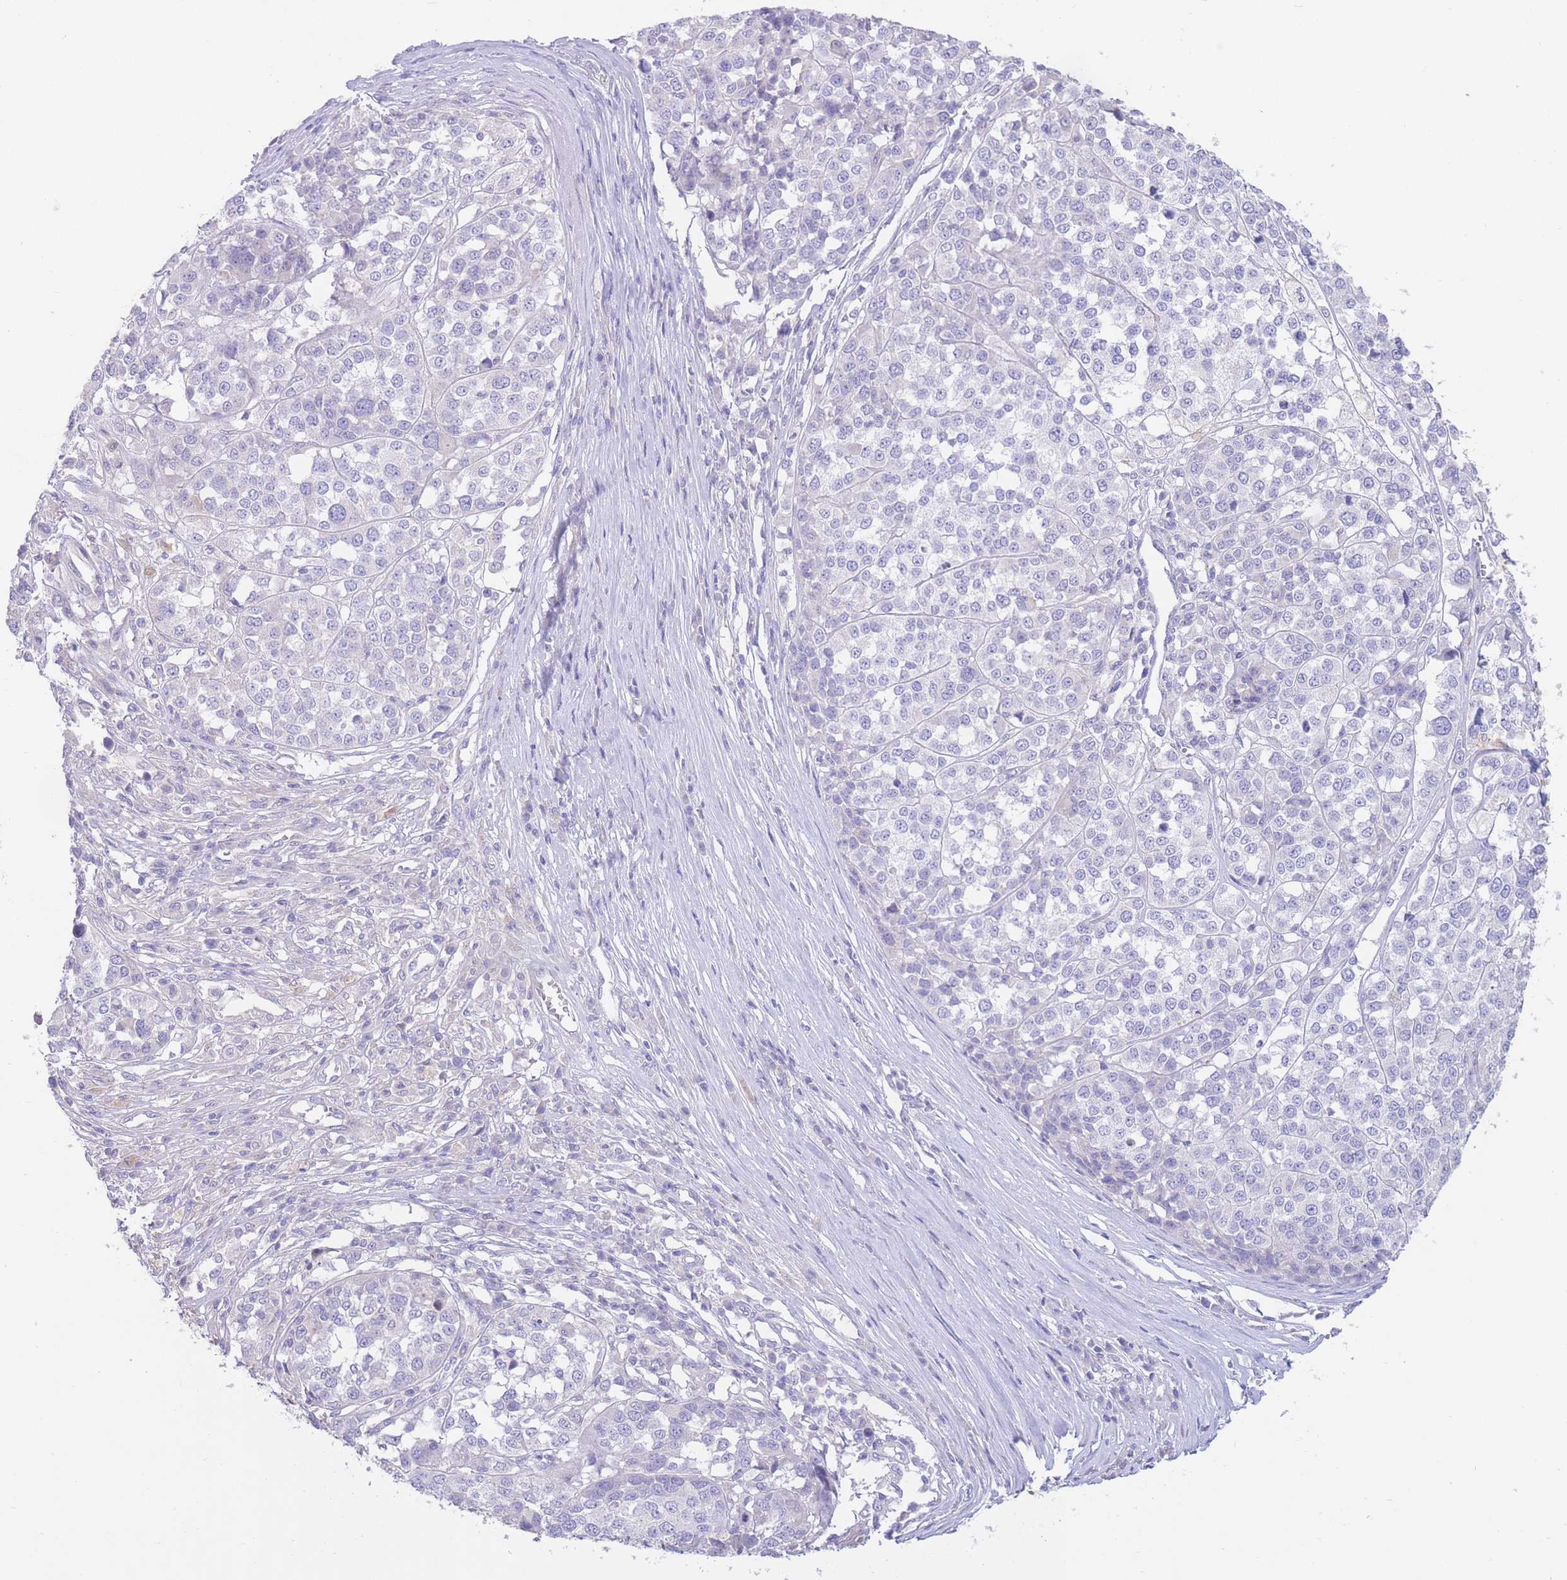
{"staining": {"intensity": "negative", "quantity": "none", "location": "none"}, "tissue": "melanoma", "cell_type": "Tumor cells", "image_type": "cancer", "snomed": [{"axis": "morphology", "description": "Malignant melanoma, Metastatic site"}, {"axis": "topography", "description": "Lymph node"}], "caption": "Micrograph shows no protein staining in tumor cells of melanoma tissue.", "gene": "ALS2CL", "patient": {"sex": "male", "age": 44}}